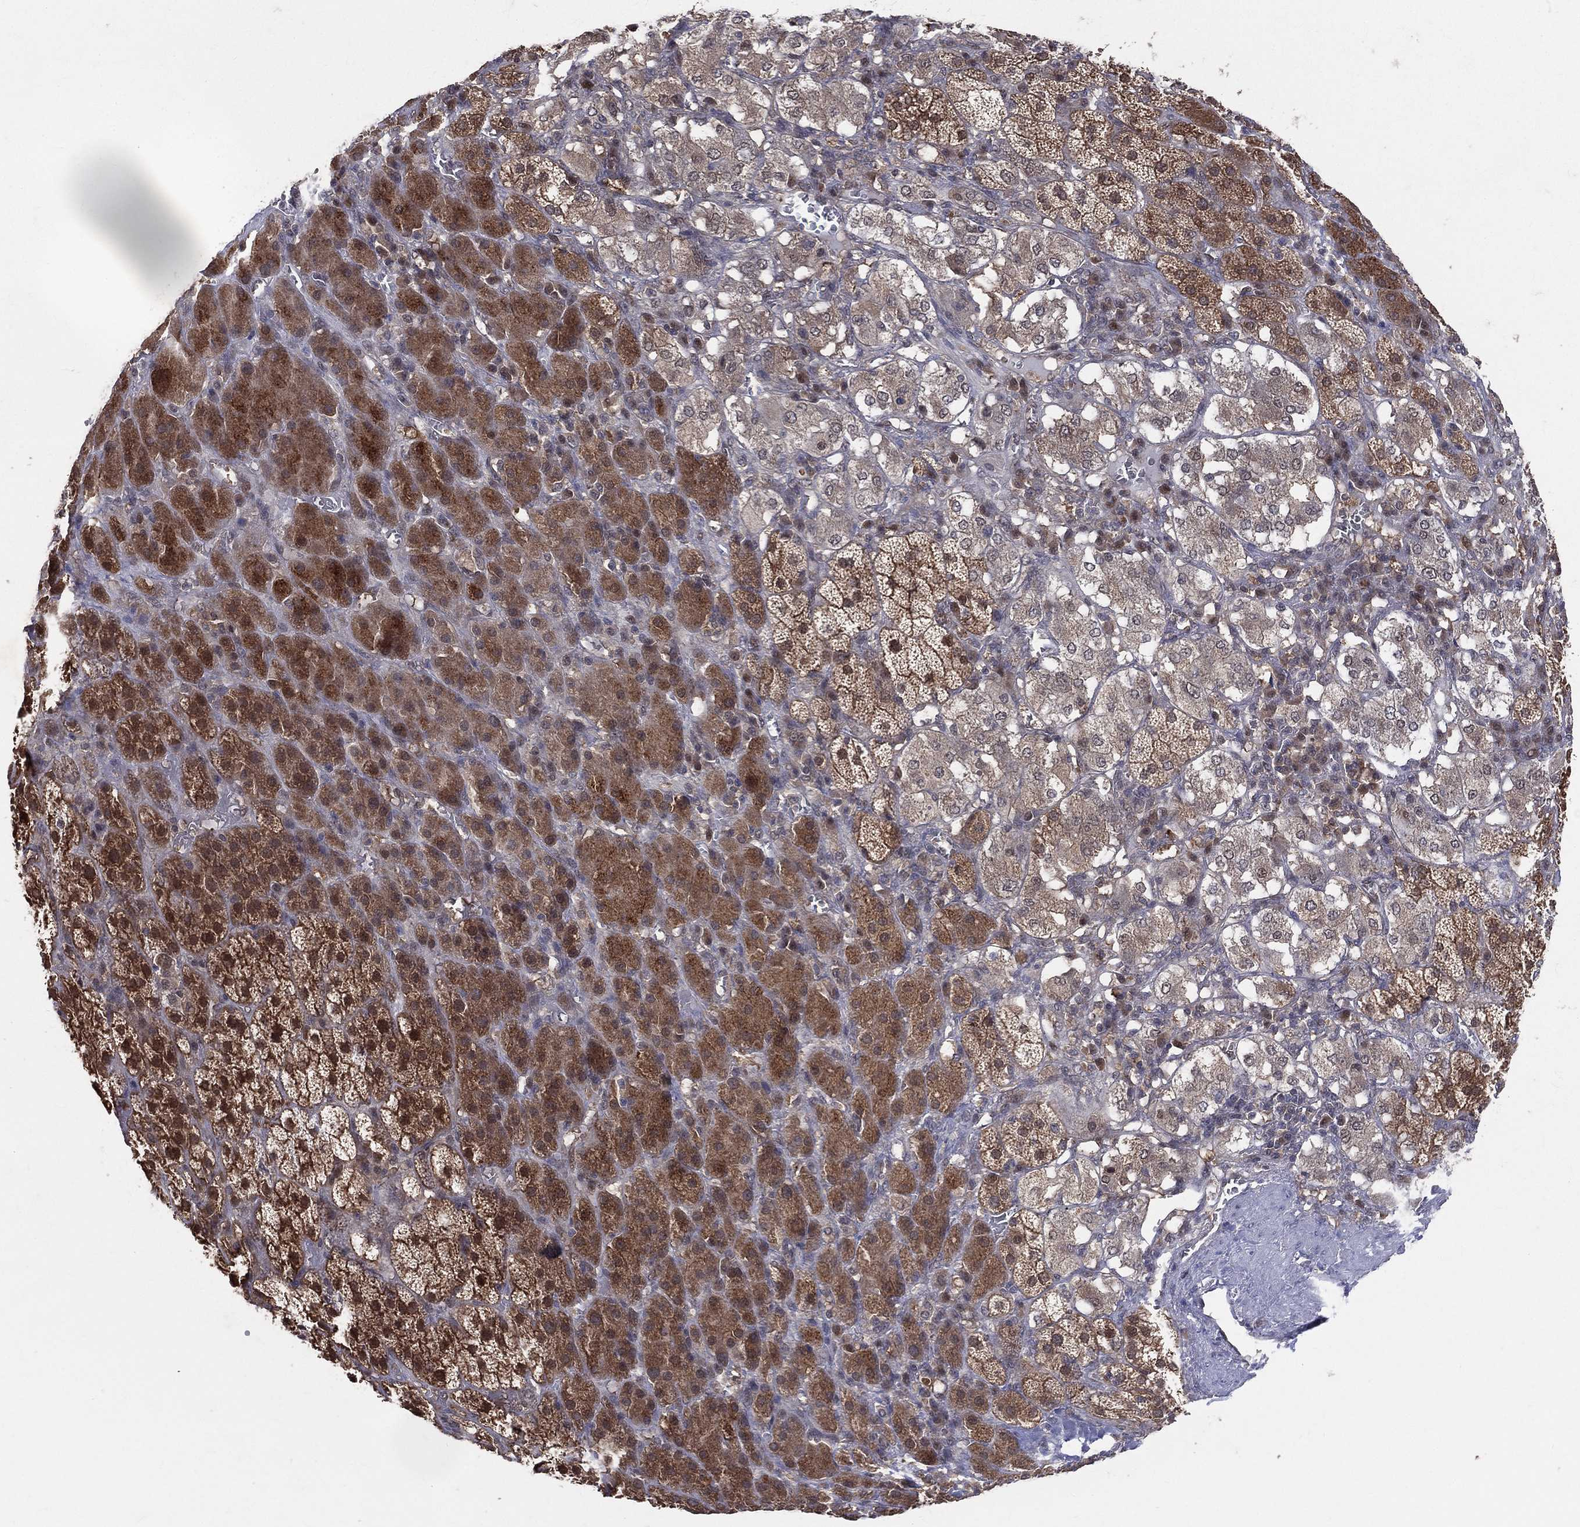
{"staining": {"intensity": "strong", "quantity": "25%-75%", "location": "cytoplasmic/membranous,nuclear"}, "tissue": "adrenal gland", "cell_type": "Glandular cells", "image_type": "normal", "snomed": [{"axis": "morphology", "description": "Normal tissue, NOS"}, {"axis": "topography", "description": "Adrenal gland"}], "caption": "A brown stain labels strong cytoplasmic/membranous,nuclear positivity of a protein in glandular cells of unremarkable adrenal gland. Nuclei are stained in blue.", "gene": "GMPR2", "patient": {"sex": "male", "age": 70}}